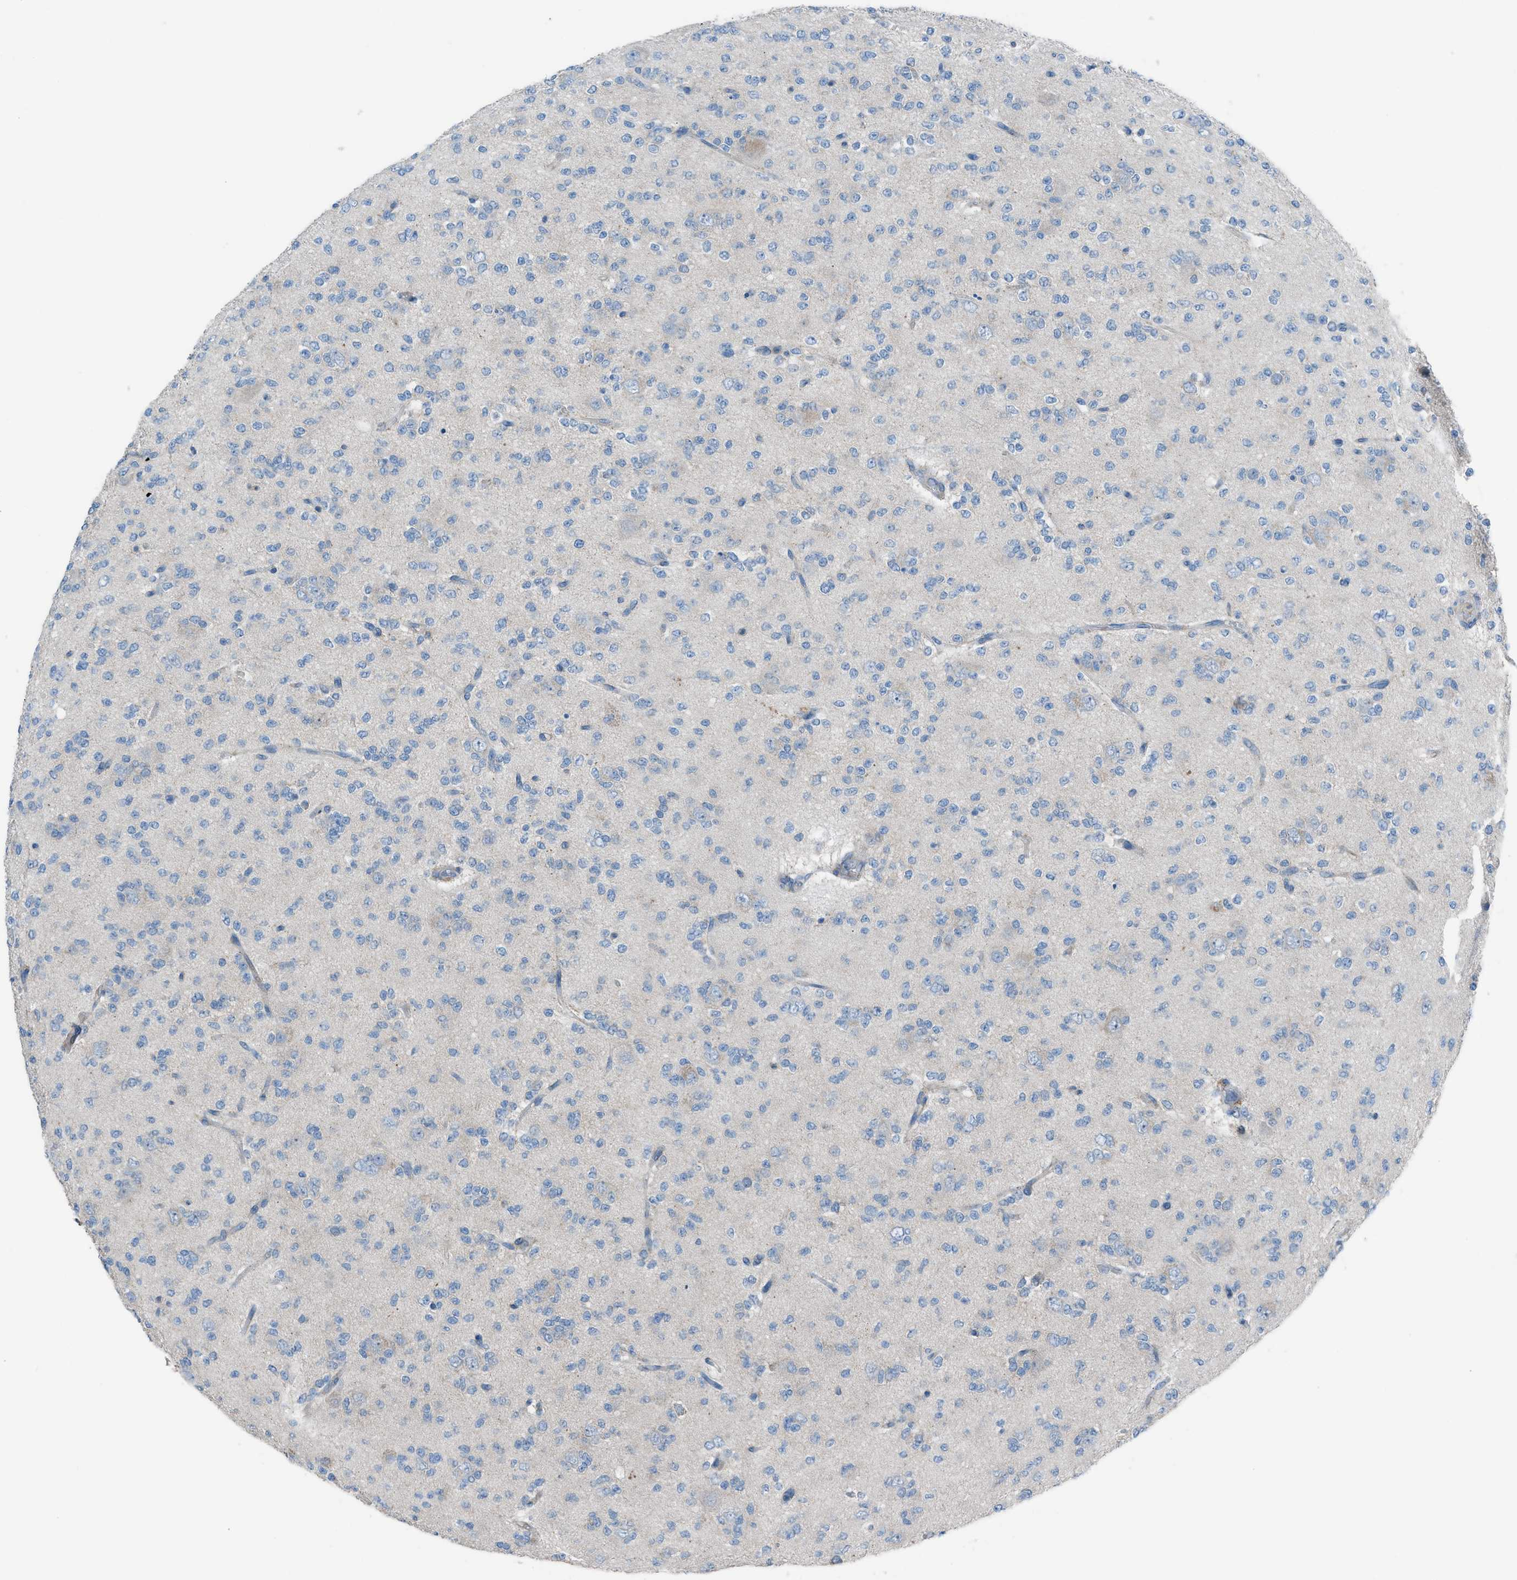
{"staining": {"intensity": "negative", "quantity": "none", "location": "none"}, "tissue": "glioma", "cell_type": "Tumor cells", "image_type": "cancer", "snomed": [{"axis": "morphology", "description": "Glioma, malignant, Low grade"}, {"axis": "topography", "description": "Brain"}], "caption": "Immunohistochemical staining of human malignant low-grade glioma shows no significant positivity in tumor cells.", "gene": "HEG1", "patient": {"sex": "male", "age": 38}}